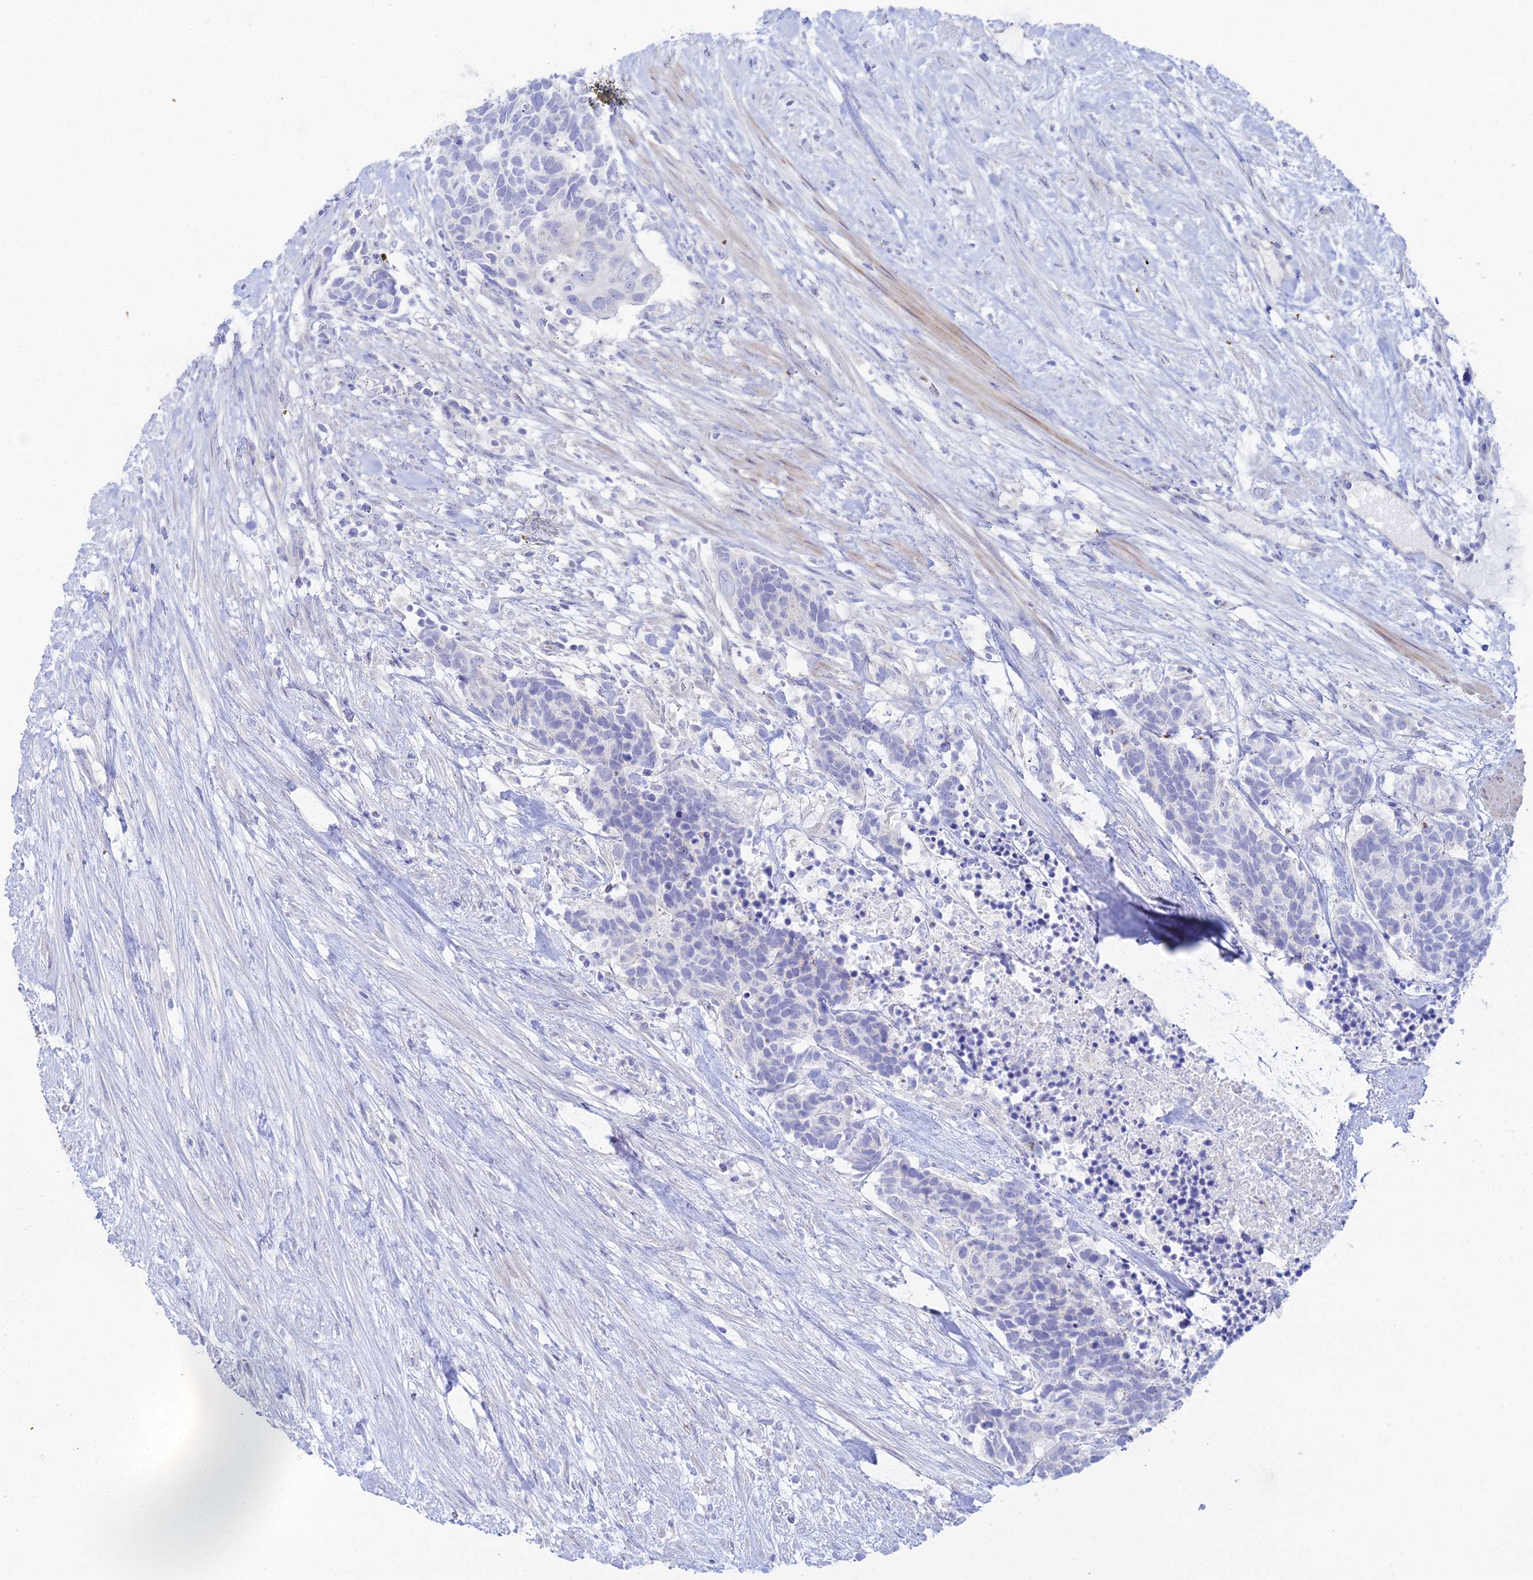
{"staining": {"intensity": "negative", "quantity": "none", "location": "none"}, "tissue": "carcinoid", "cell_type": "Tumor cells", "image_type": "cancer", "snomed": [{"axis": "morphology", "description": "Carcinoma, NOS"}, {"axis": "morphology", "description": "Carcinoid, malignant, NOS"}, {"axis": "topography", "description": "Prostate"}], "caption": "DAB (3,3'-diaminobenzidine) immunohistochemical staining of malignant carcinoid reveals no significant expression in tumor cells. (Brightfield microscopy of DAB immunohistochemistry (IHC) at high magnification).", "gene": "DHX34", "patient": {"sex": "male", "age": 57}}